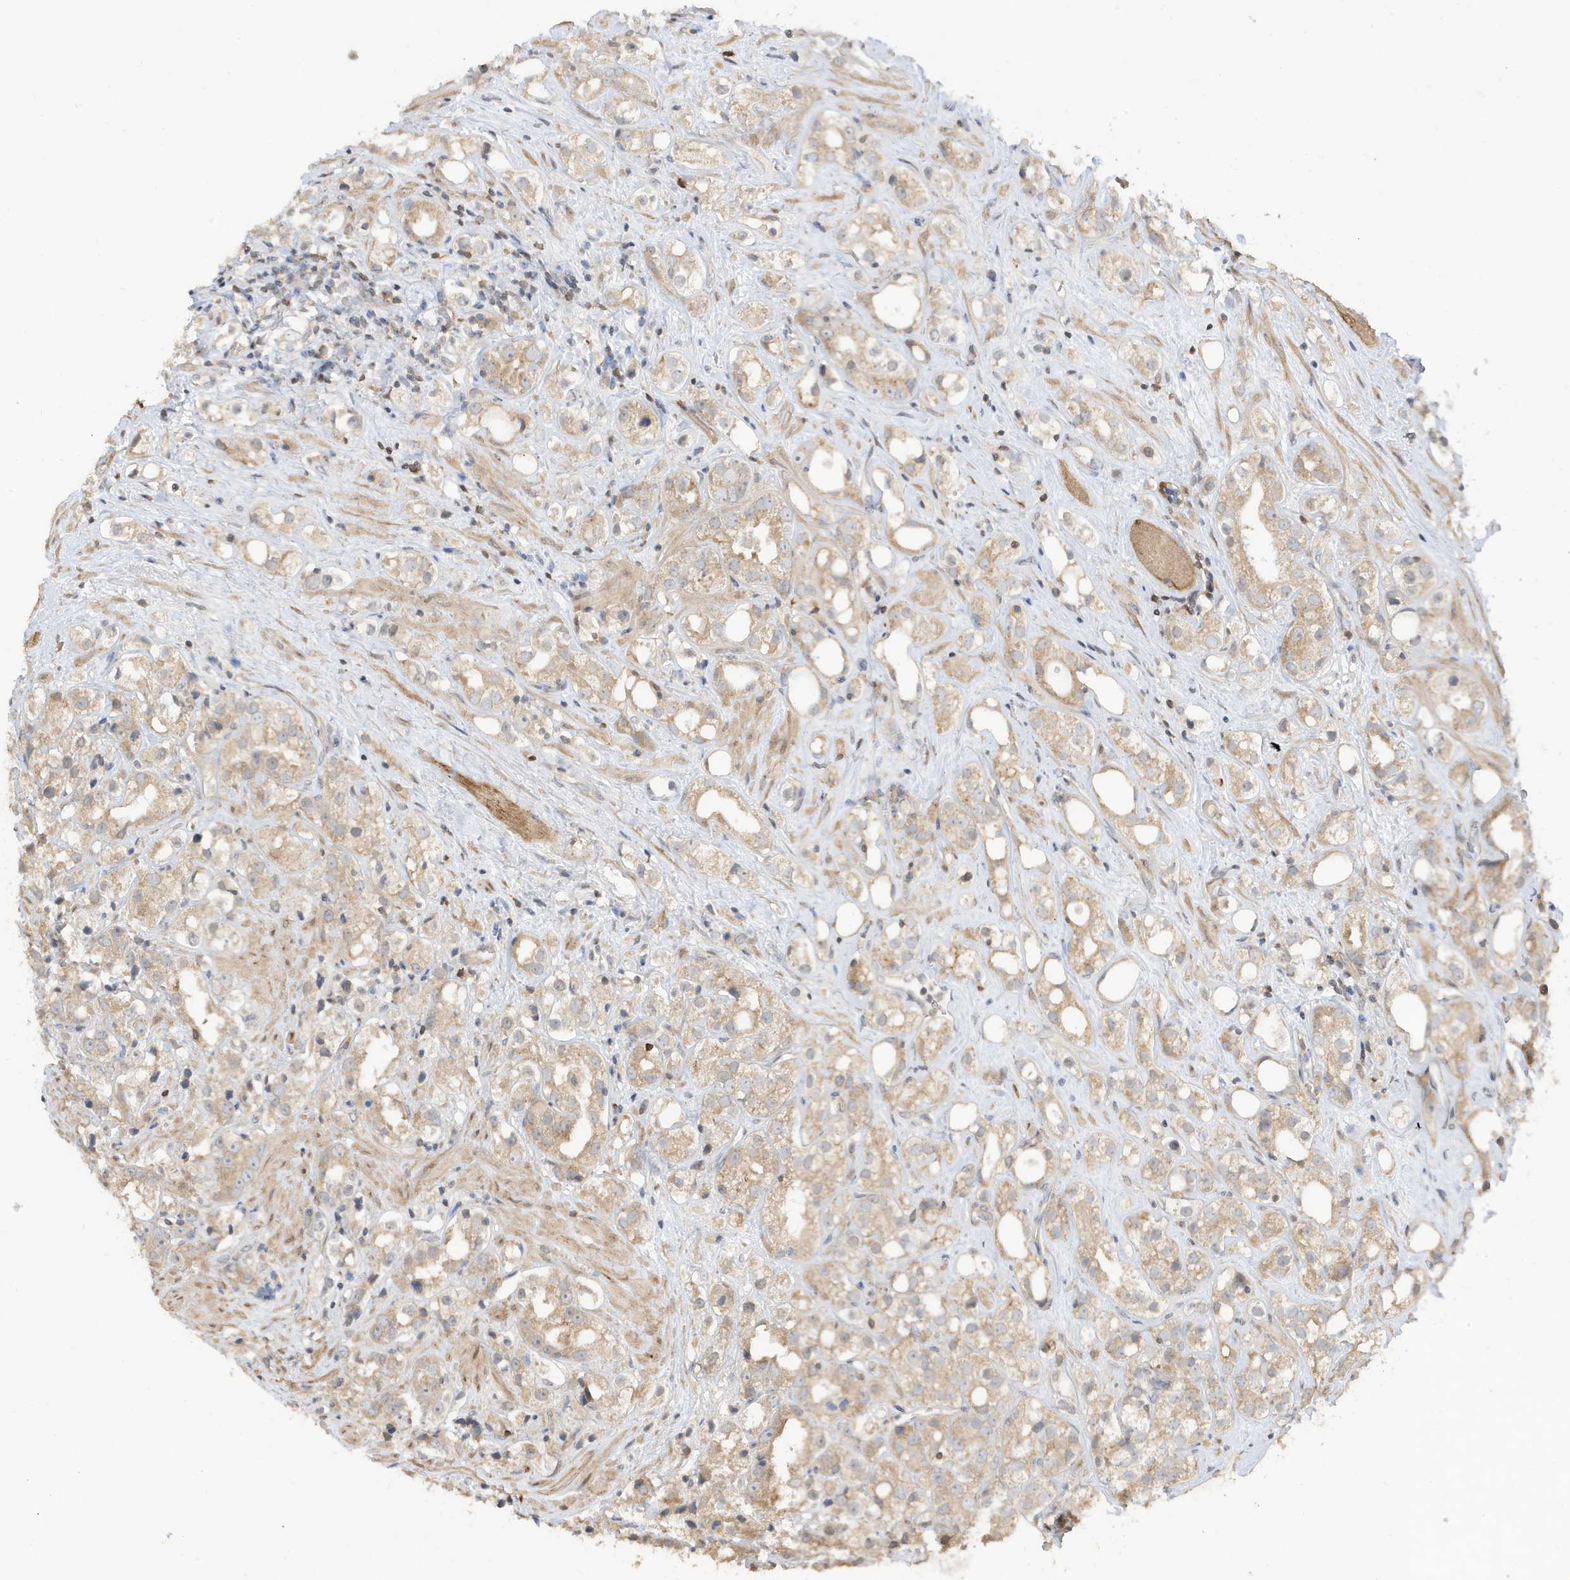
{"staining": {"intensity": "weak", "quantity": ">75%", "location": "cytoplasmic/membranous"}, "tissue": "prostate cancer", "cell_type": "Tumor cells", "image_type": "cancer", "snomed": [{"axis": "morphology", "description": "Adenocarcinoma, NOS"}, {"axis": "topography", "description": "Prostate"}], "caption": "Prostate adenocarcinoma tissue displays weak cytoplasmic/membranous expression in approximately >75% of tumor cells", "gene": "TAB3", "patient": {"sex": "male", "age": 79}}